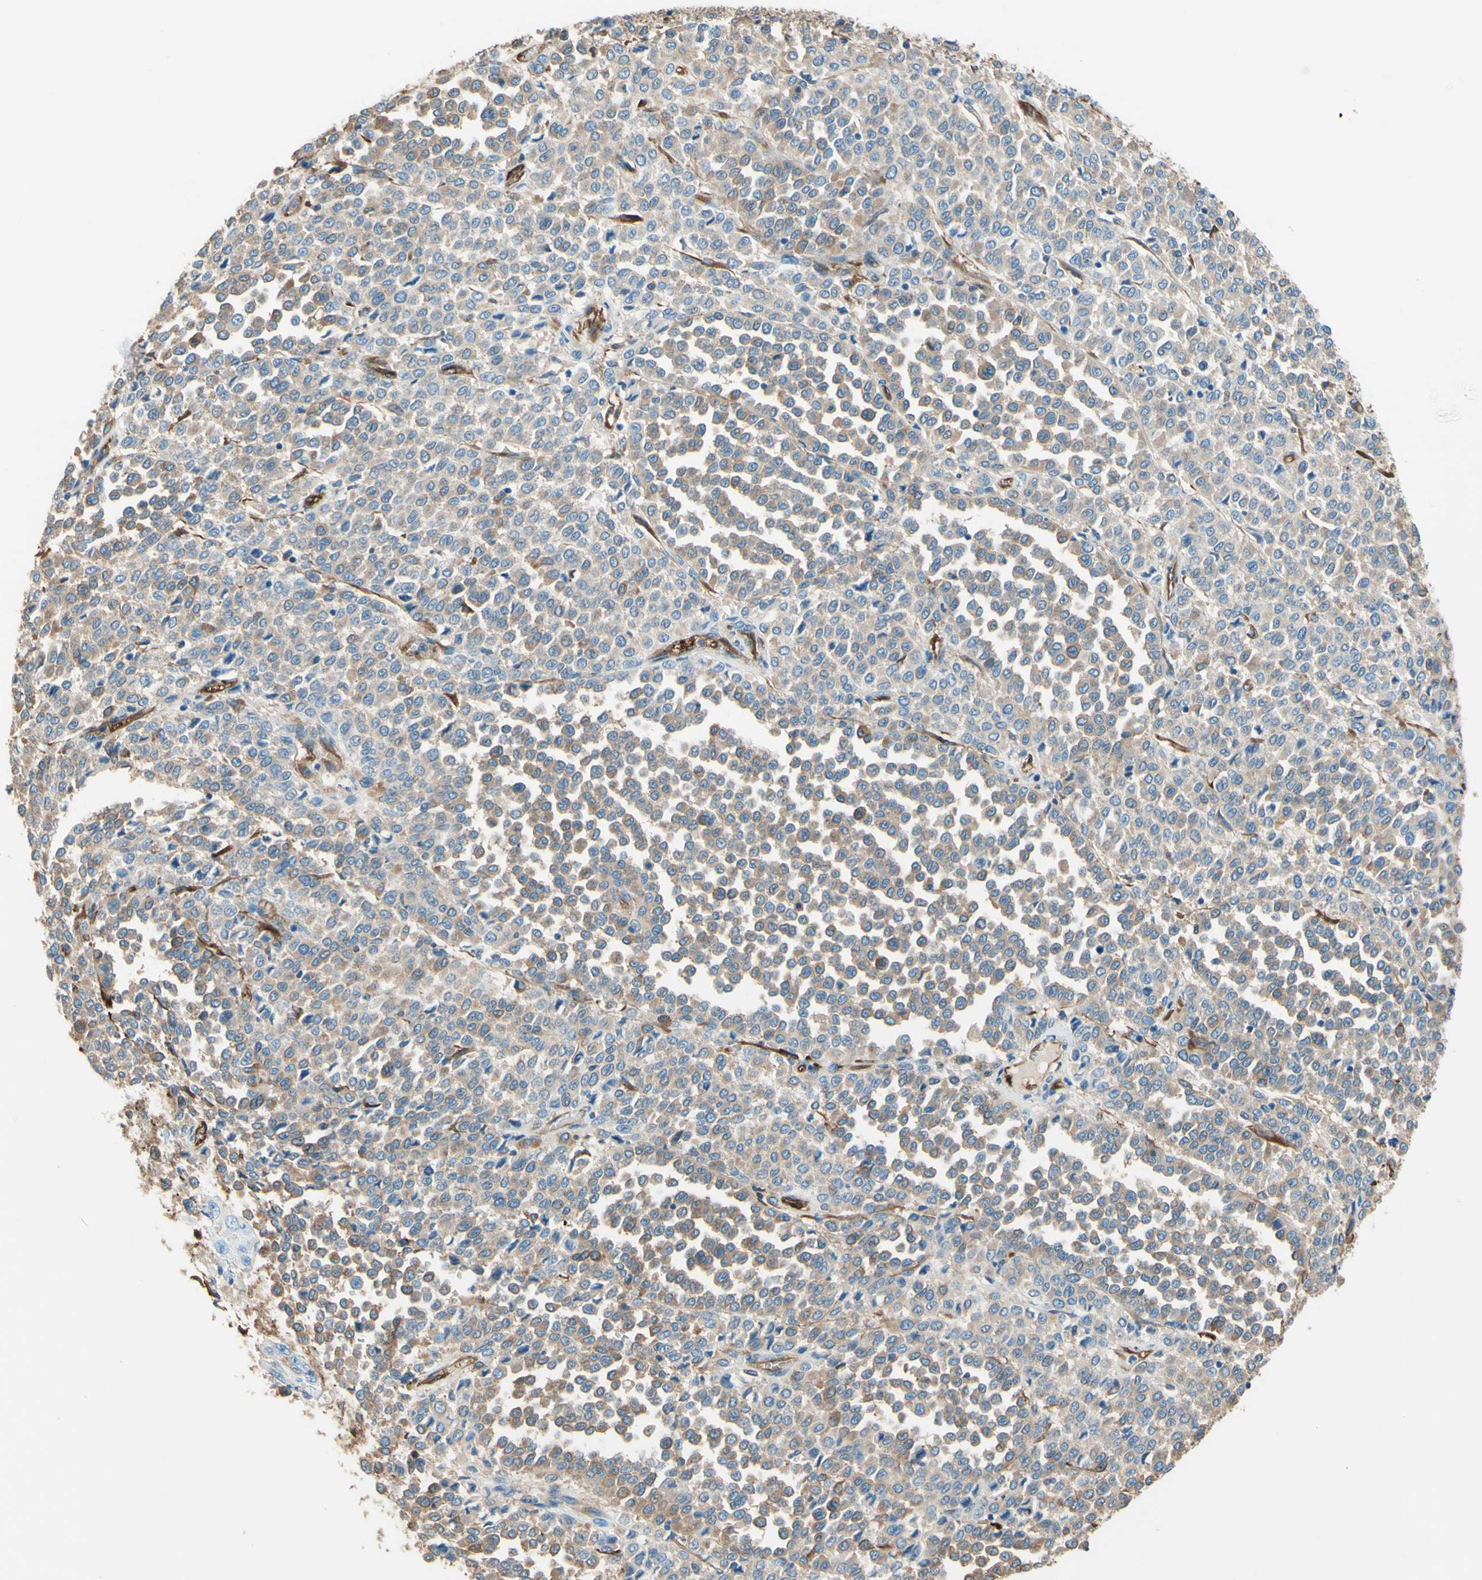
{"staining": {"intensity": "weak", "quantity": ">75%", "location": "cytoplasmic/membranous"}, "tissue": "melanoma", "cell_type": "Tumor cells", "image_type": "cancer", "snomed": [{"axis": "morphology", "description": "Malignant melanoma, Metastatic site"}, {"axis": "topography", "description": "Pancreas"}], "caption": "Protein staining of melanoma tissue reveals weak cytoplasmic/membranous positivity in approximately >75% of tumor cells.", "gene": "DPYSL3", "patient": {"sex": "female", "age": 30}}